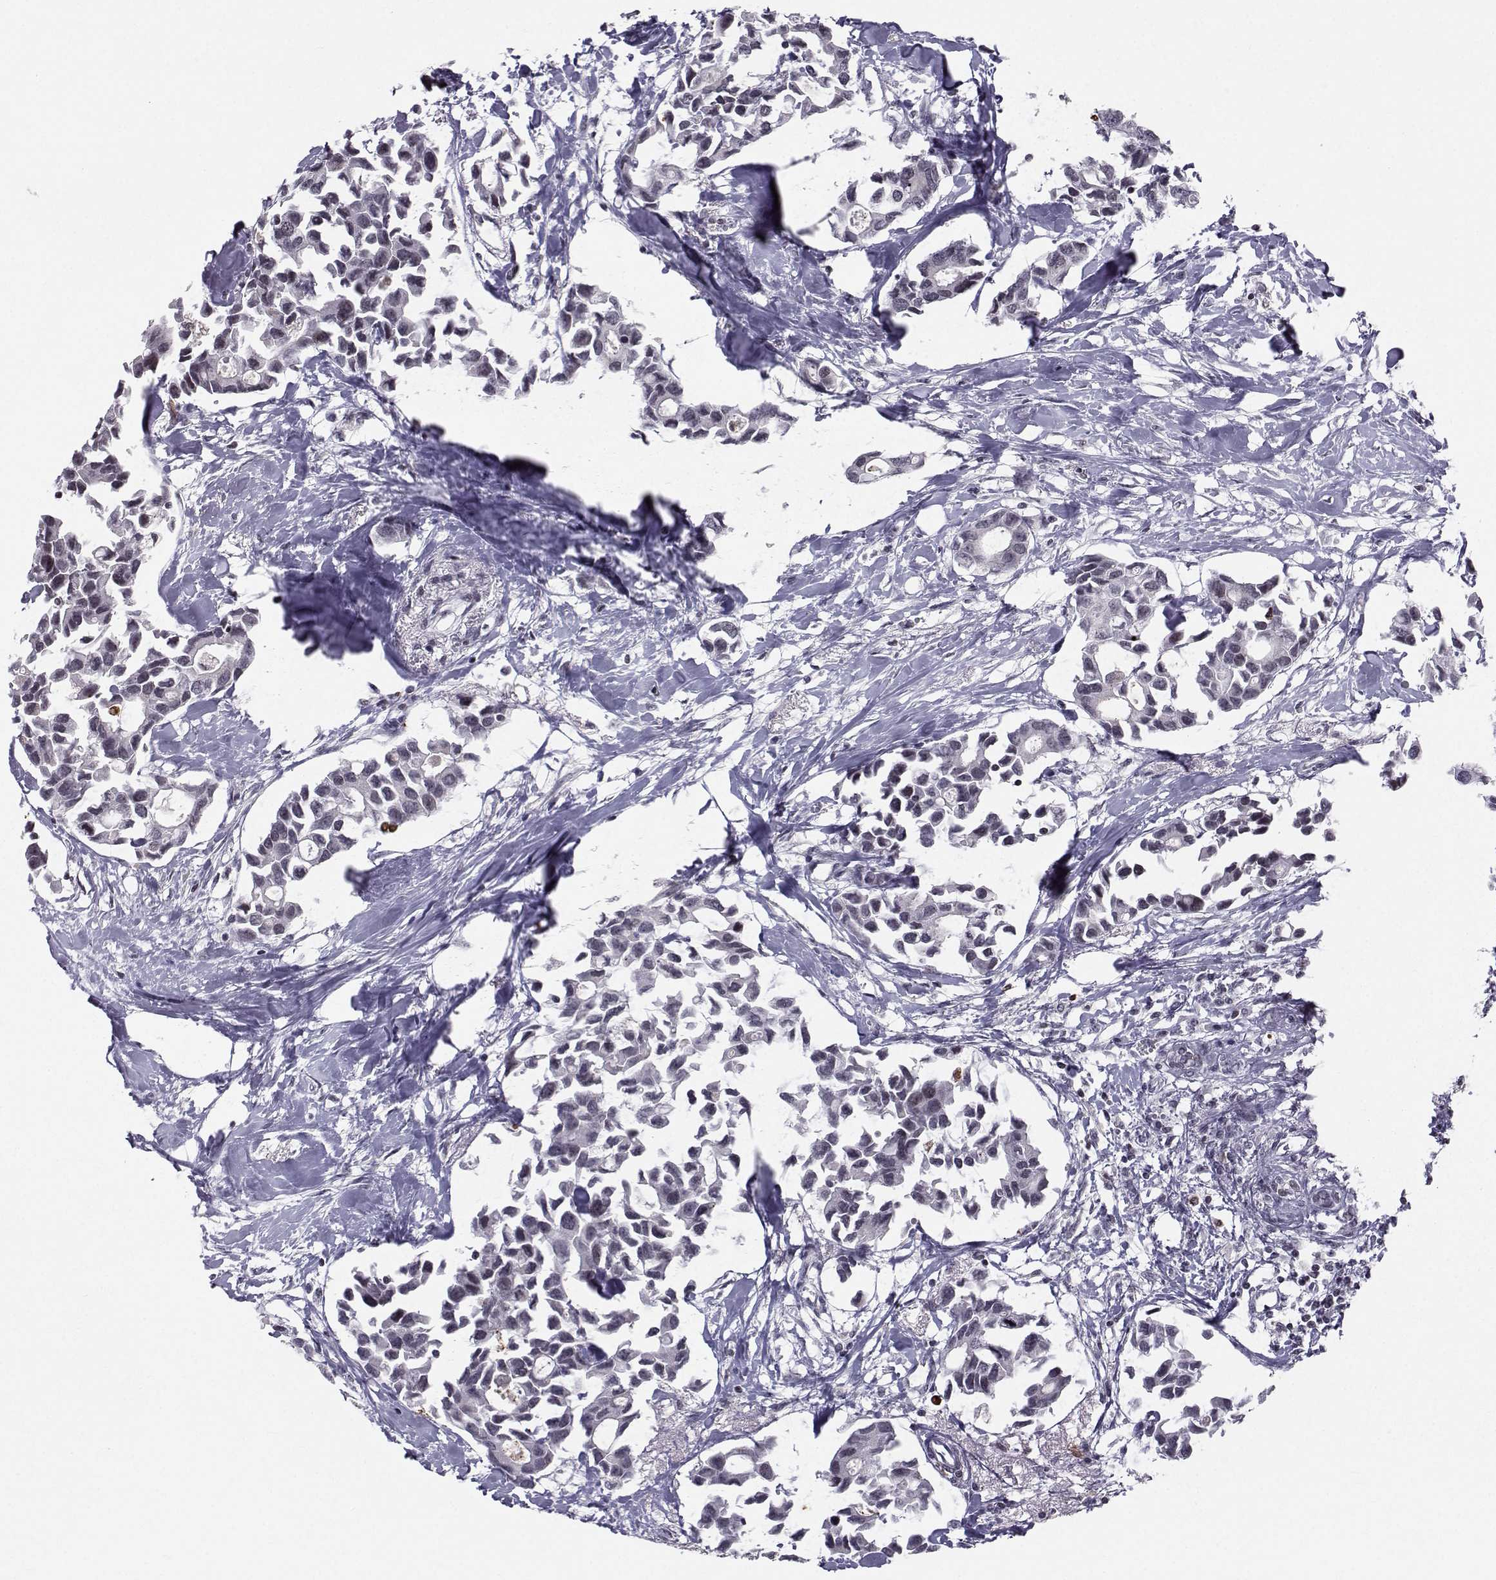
{"staining": {"intensity": "negative", "quantity": "none", "location": "none"}, "tissue": "breast cancer", "cell_type": "Tumor cells", "image_type": "cancer", "snomed": [{"axis": "morphology", "description": "Duct carcinoma"}, {"axis": "topography", "description": "Breast"}], "caption": "Tumor cells are negative for protein expression in human breast cancer (invasive ductal carcinoma). (DAB IHC with hematoxylin counter stain).", "gene": "MARCHF4", "patient": {"sex": "female", "age": 83}}